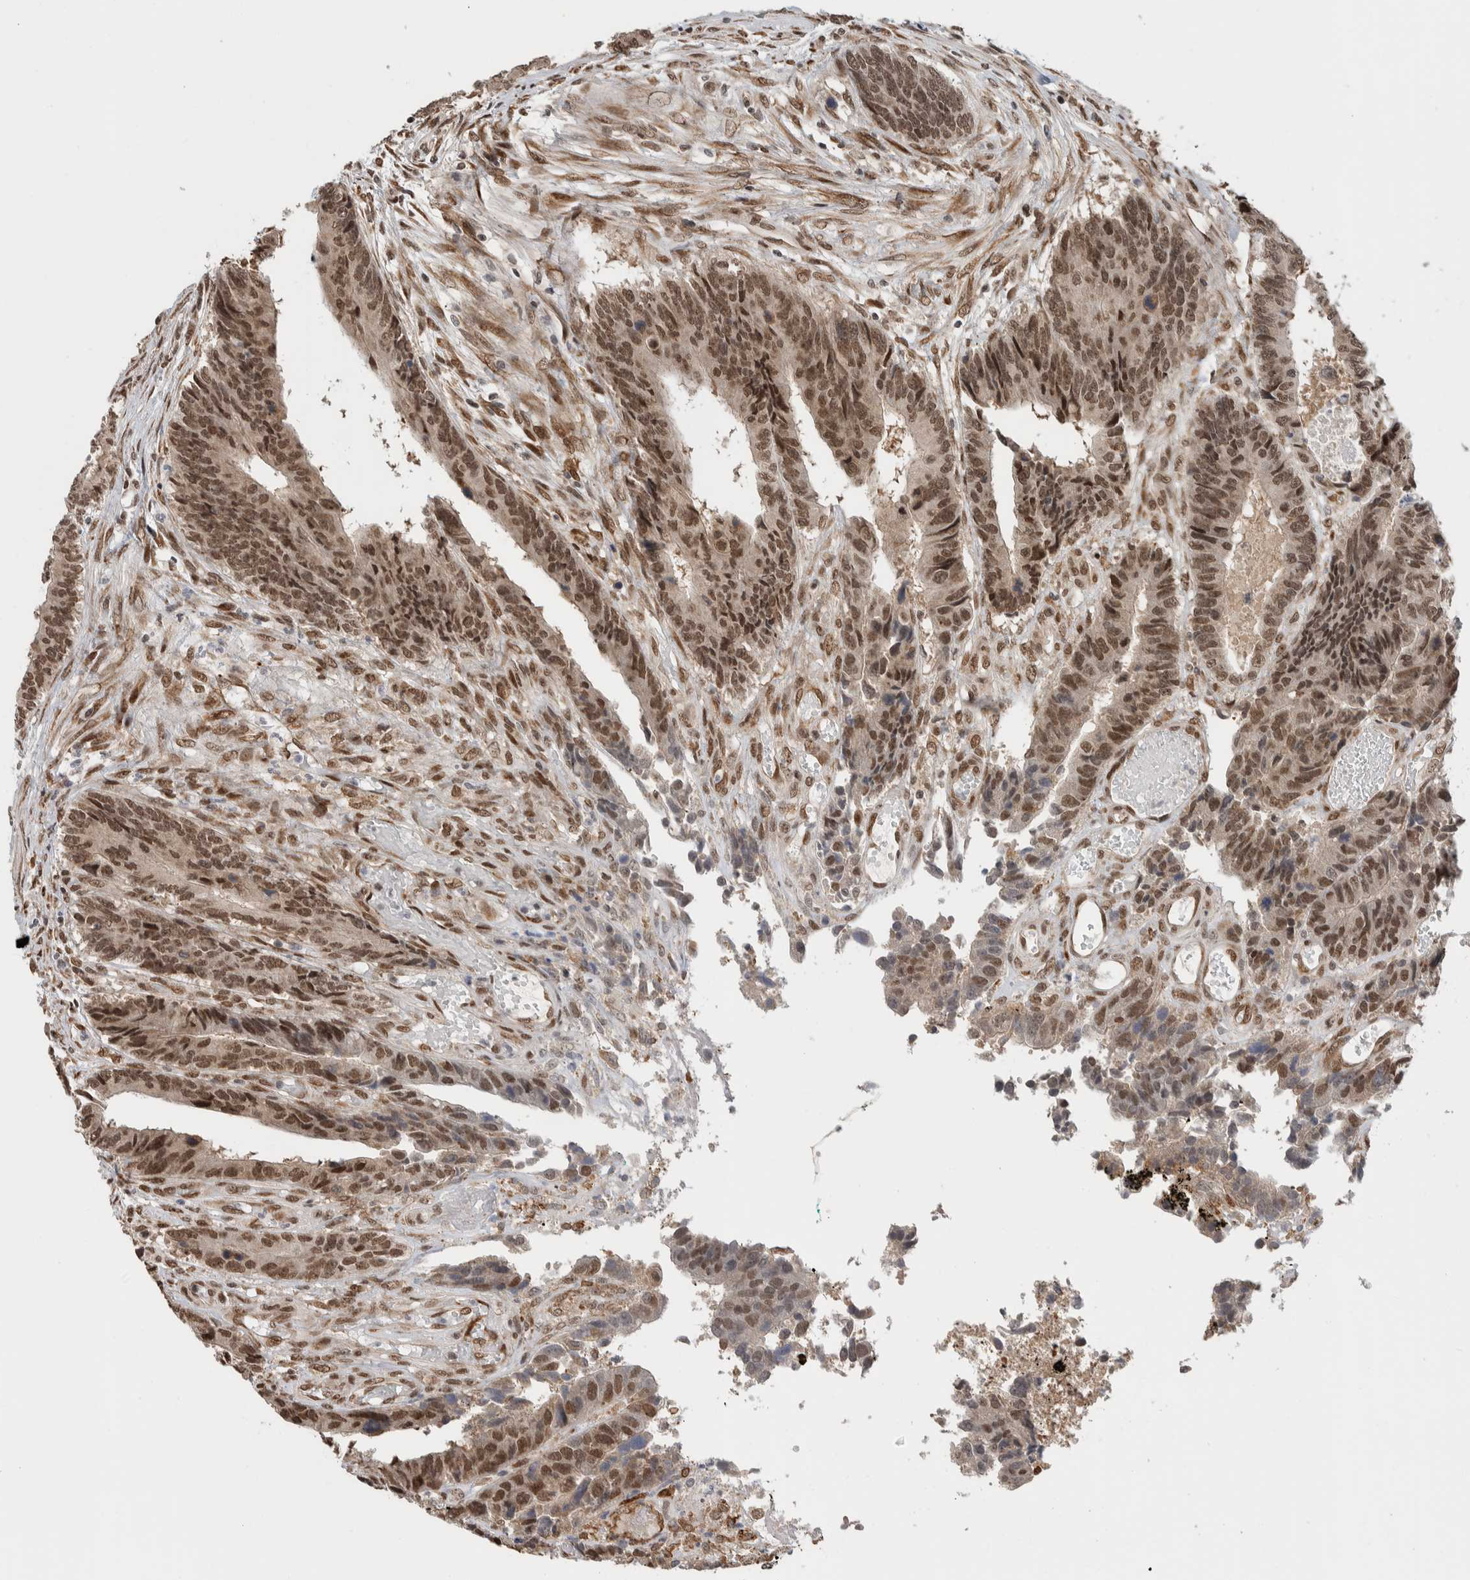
{"staining": {"intensity": "moderate", "quantity": ">75%", "location": "cytoplasmic/membranous,nuclear"}, "tissue": "colorectal cancer", "cell_type": "Tumor cells", "image_type": "cancer", "snomed": [{"axis": "morphology", "description": "Adenocarcinoma, NOS"}, {"axis": "topography", "description": "Rectum"}], "caption": "Colorectal cancer (adenocarcinoma) stained with DAB (3,3'-diaminobenzidine) immunohistochemistry (IHC) demonstrates medium levels of moderate cytoplasmic/membranous and nuclear expression in approximately >75% of tumor cells. Nuclei are stained in blue.", "gene": "TNRC18", "patient": {"sex": "male", "age": 84}}